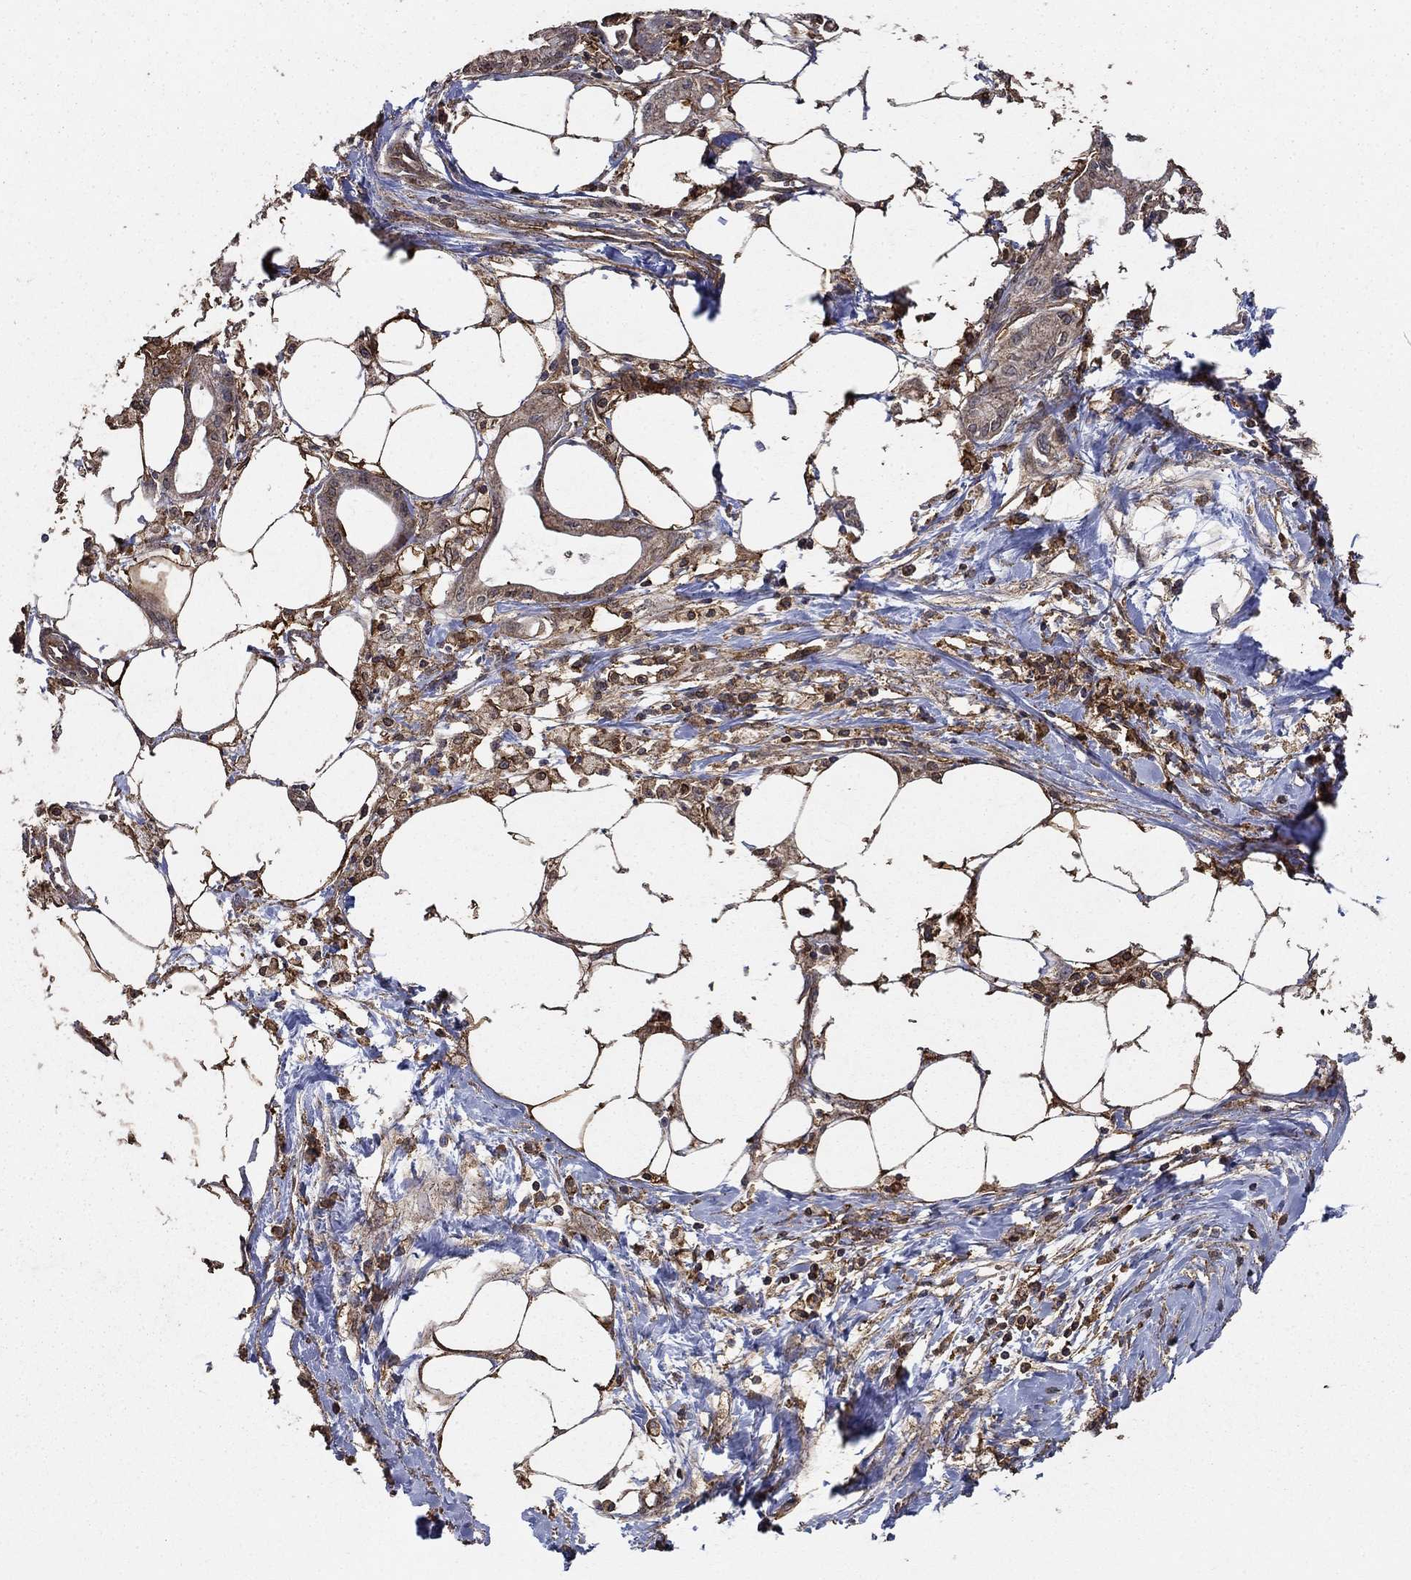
{"staining": {"intensity": "weak", "quantity": "25%-75%", "location": "cytoplasmic/membranous"}, "tissue": "pancreatic cancer", "cell_type": "Tumor cells", "image_type": "cancer", "snomed": [{"axis": "morphology", "description": "Adenocarcinoma, NOS"}, {"axis": "topography", "description": "Pancreas"}], "caption": "Tumor cells display weak cytoplasmic/membranous staining in about 25%-75% of cells in pancreatic adenocarcinoma.", "gene": "IFRD1", "patient": {"sex": "male", "age": 71}}